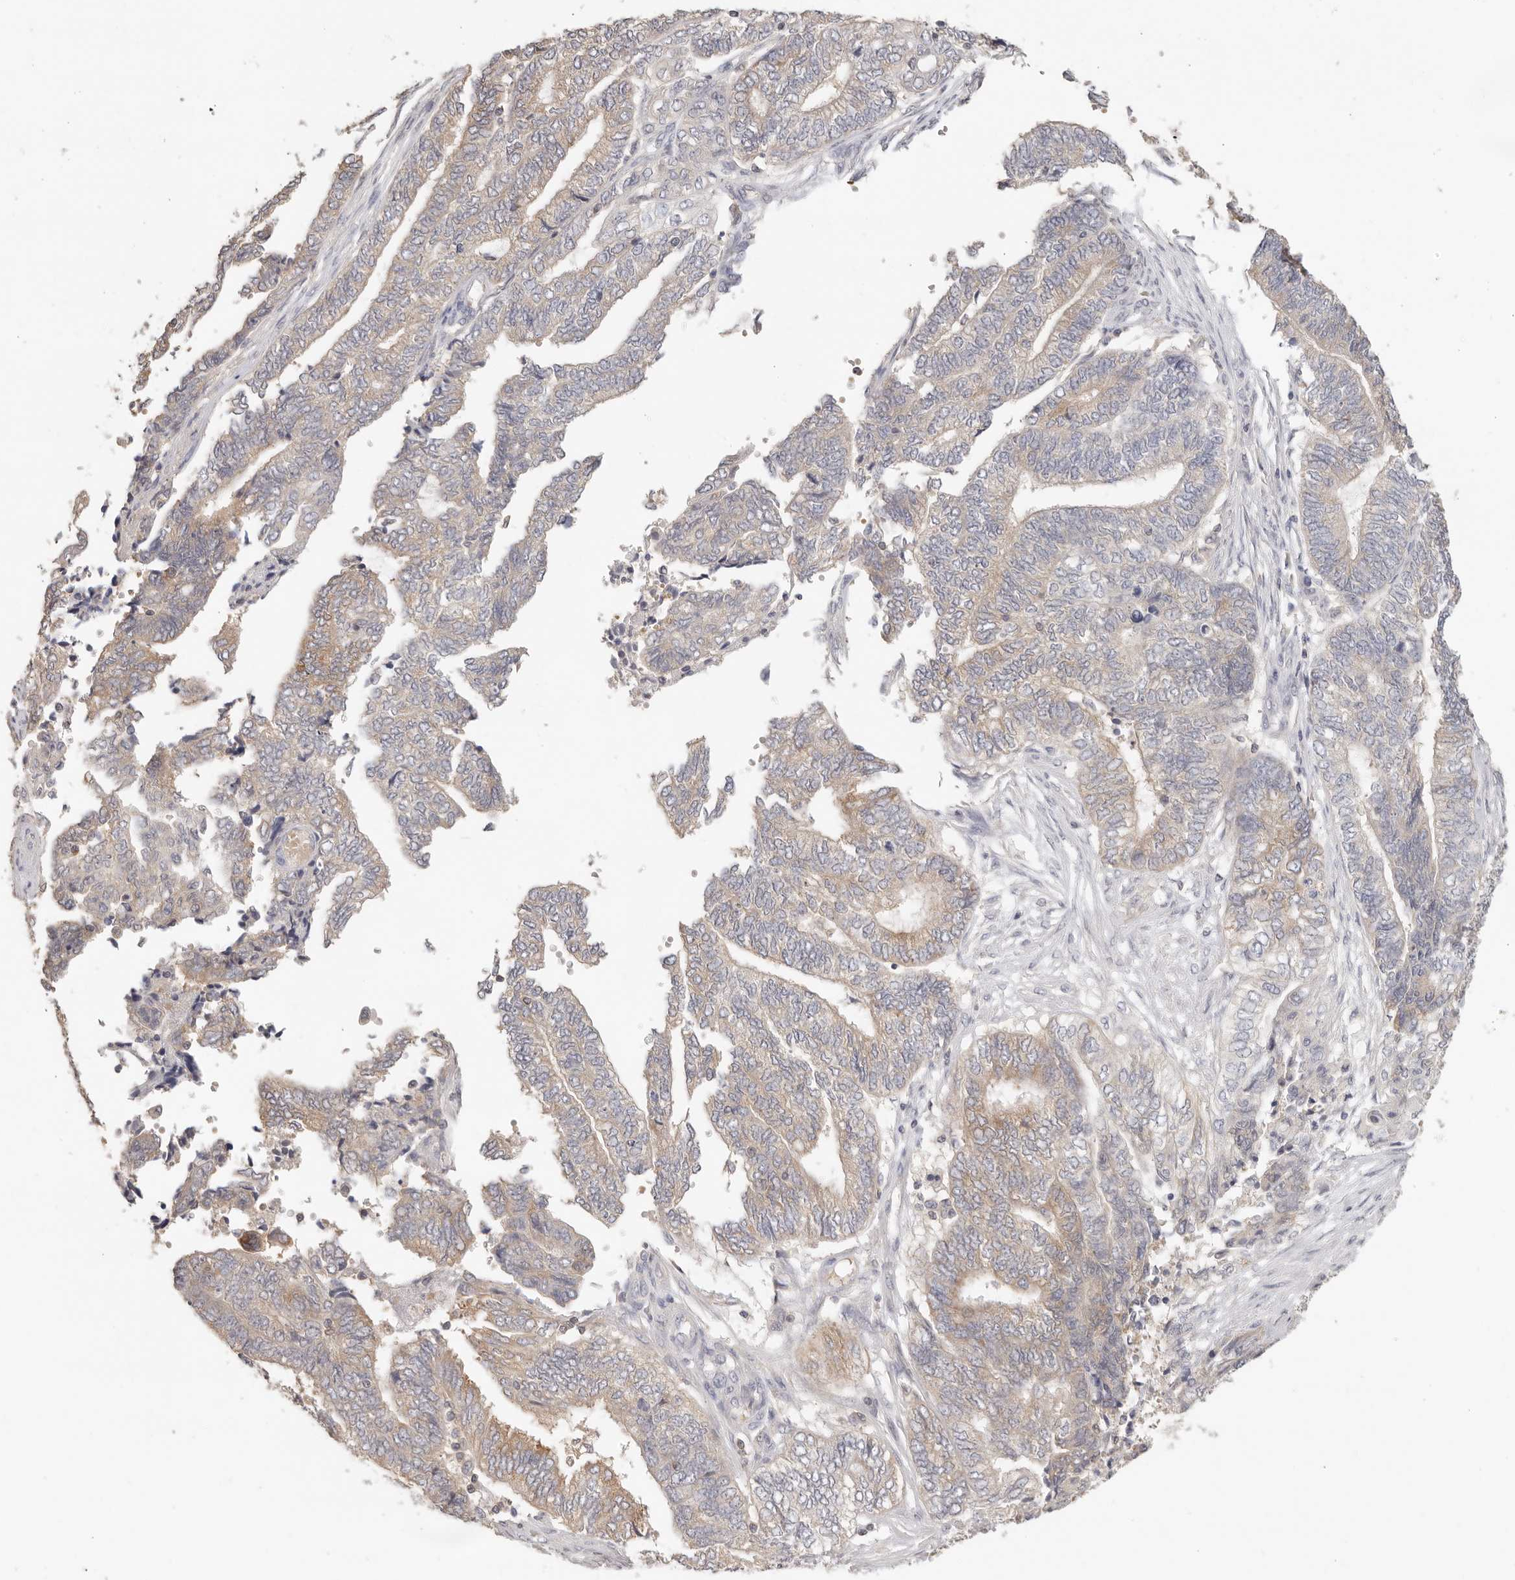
{"staining": {"intensity": "weak", "quantity": "25%-75%", "location": "cytoplasmic/membranous"}, "tissue": "endometrial cancer", "cell_type": "Tumor cells", "image_type": "cancer", "snomed": [{"axis": "morphology", "description": "Adenocarcinoma, NOS"}, {"axis": "topography", "description": "Uterus"}, {"axis": "topography", "description": "Endometrium"}], "caption": "Brown immunohistochemical staining in endometrial cancer displays weak cytoplasmic/membranous expression in about 25%-75% of tumor cells. (IHC, brightfield microscopy, high magnification).", "gene": "CSK", "patient": {"sex": "female", "age": 70}}